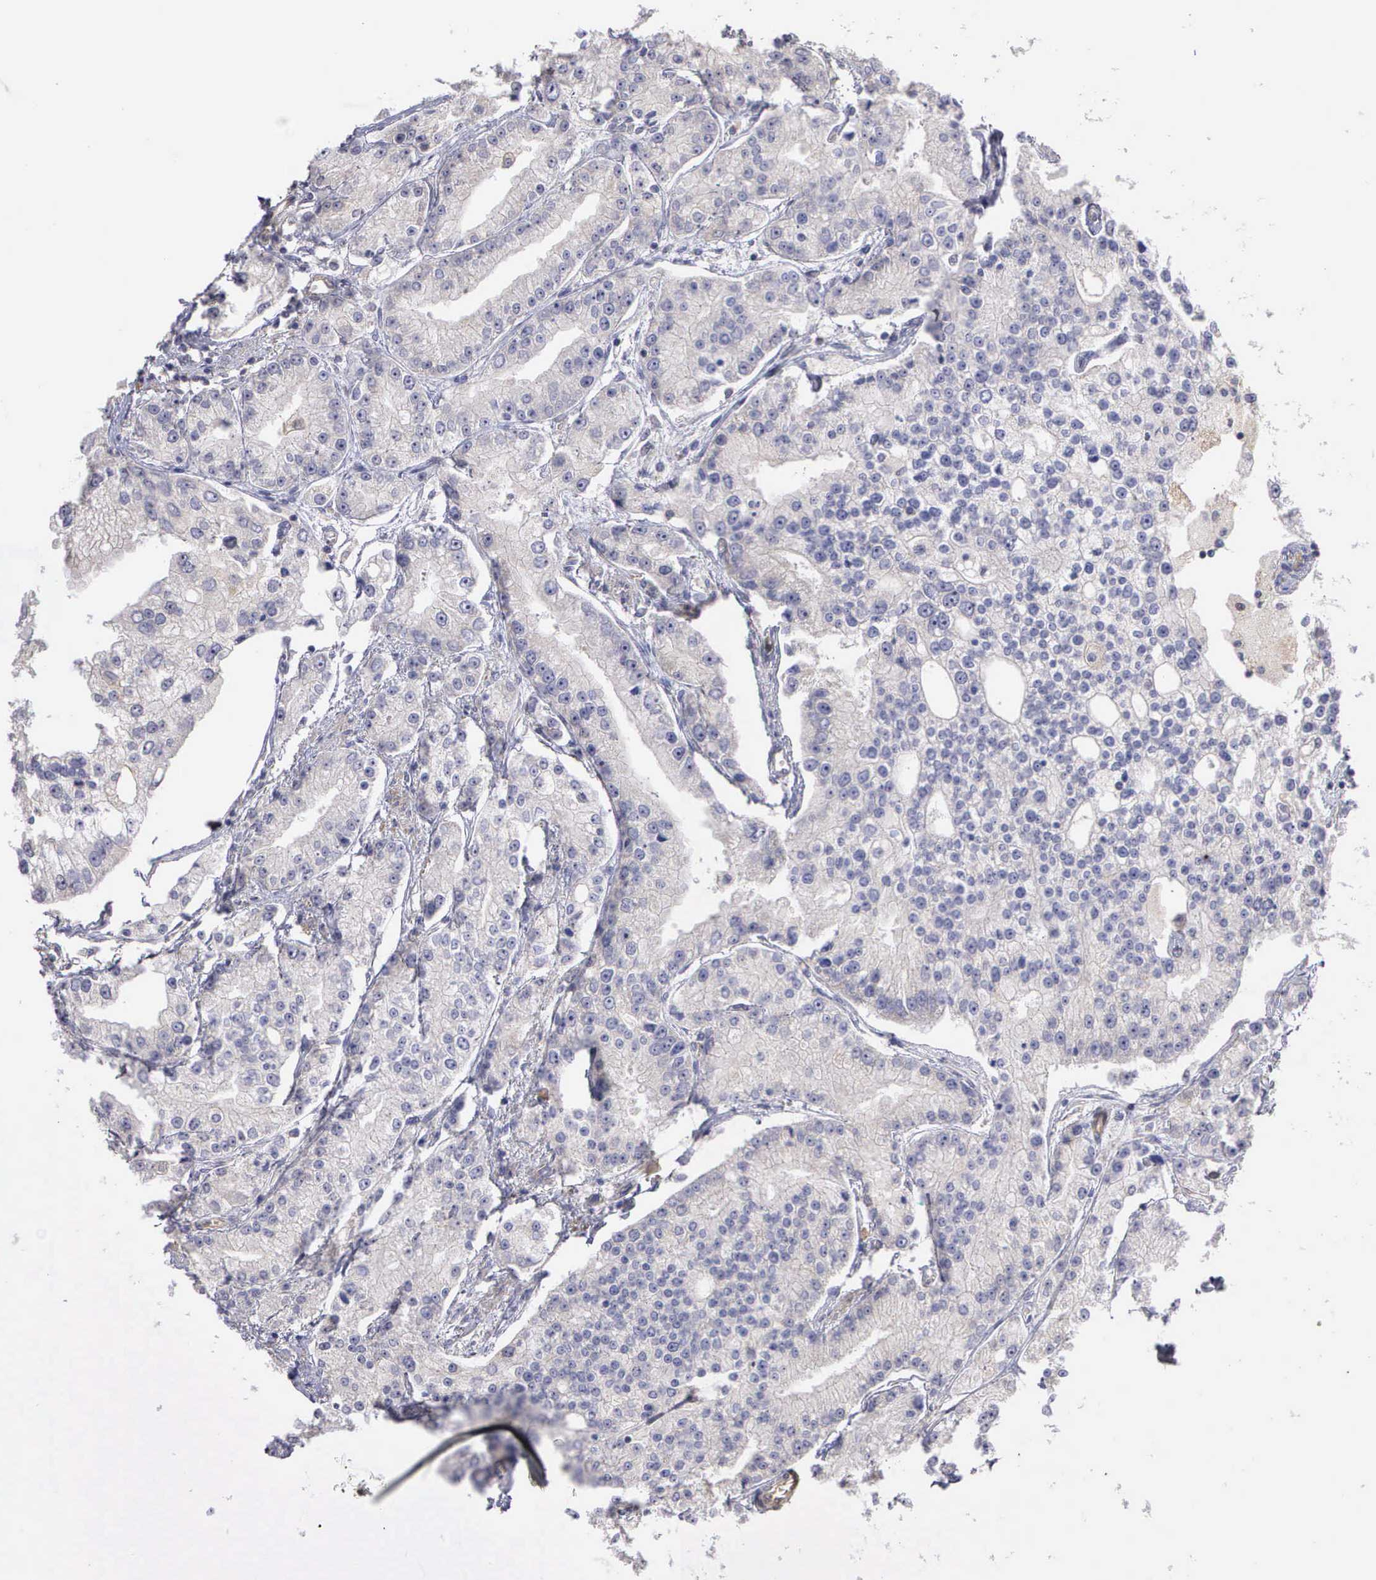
{"staining": {"intensity": "negative", "quantity": "none", "location": "none"}, "tissue": "prostate cancer", "cell_type": "Tumor cells", "image_type": "cancer", "snomed": [{"axis": "morphology", "description": "Adenocarcinoma, Medium grade"}, {"axis": "topography", "description": "Prostate"}], "caption": "Prostate adenocarcinoma (medium-grade) was stained to show a protein in brown. There is no significant expression in tumor cells.", "gene": "DNAJB7", "patient": {"sex": "male", "age": 72}}